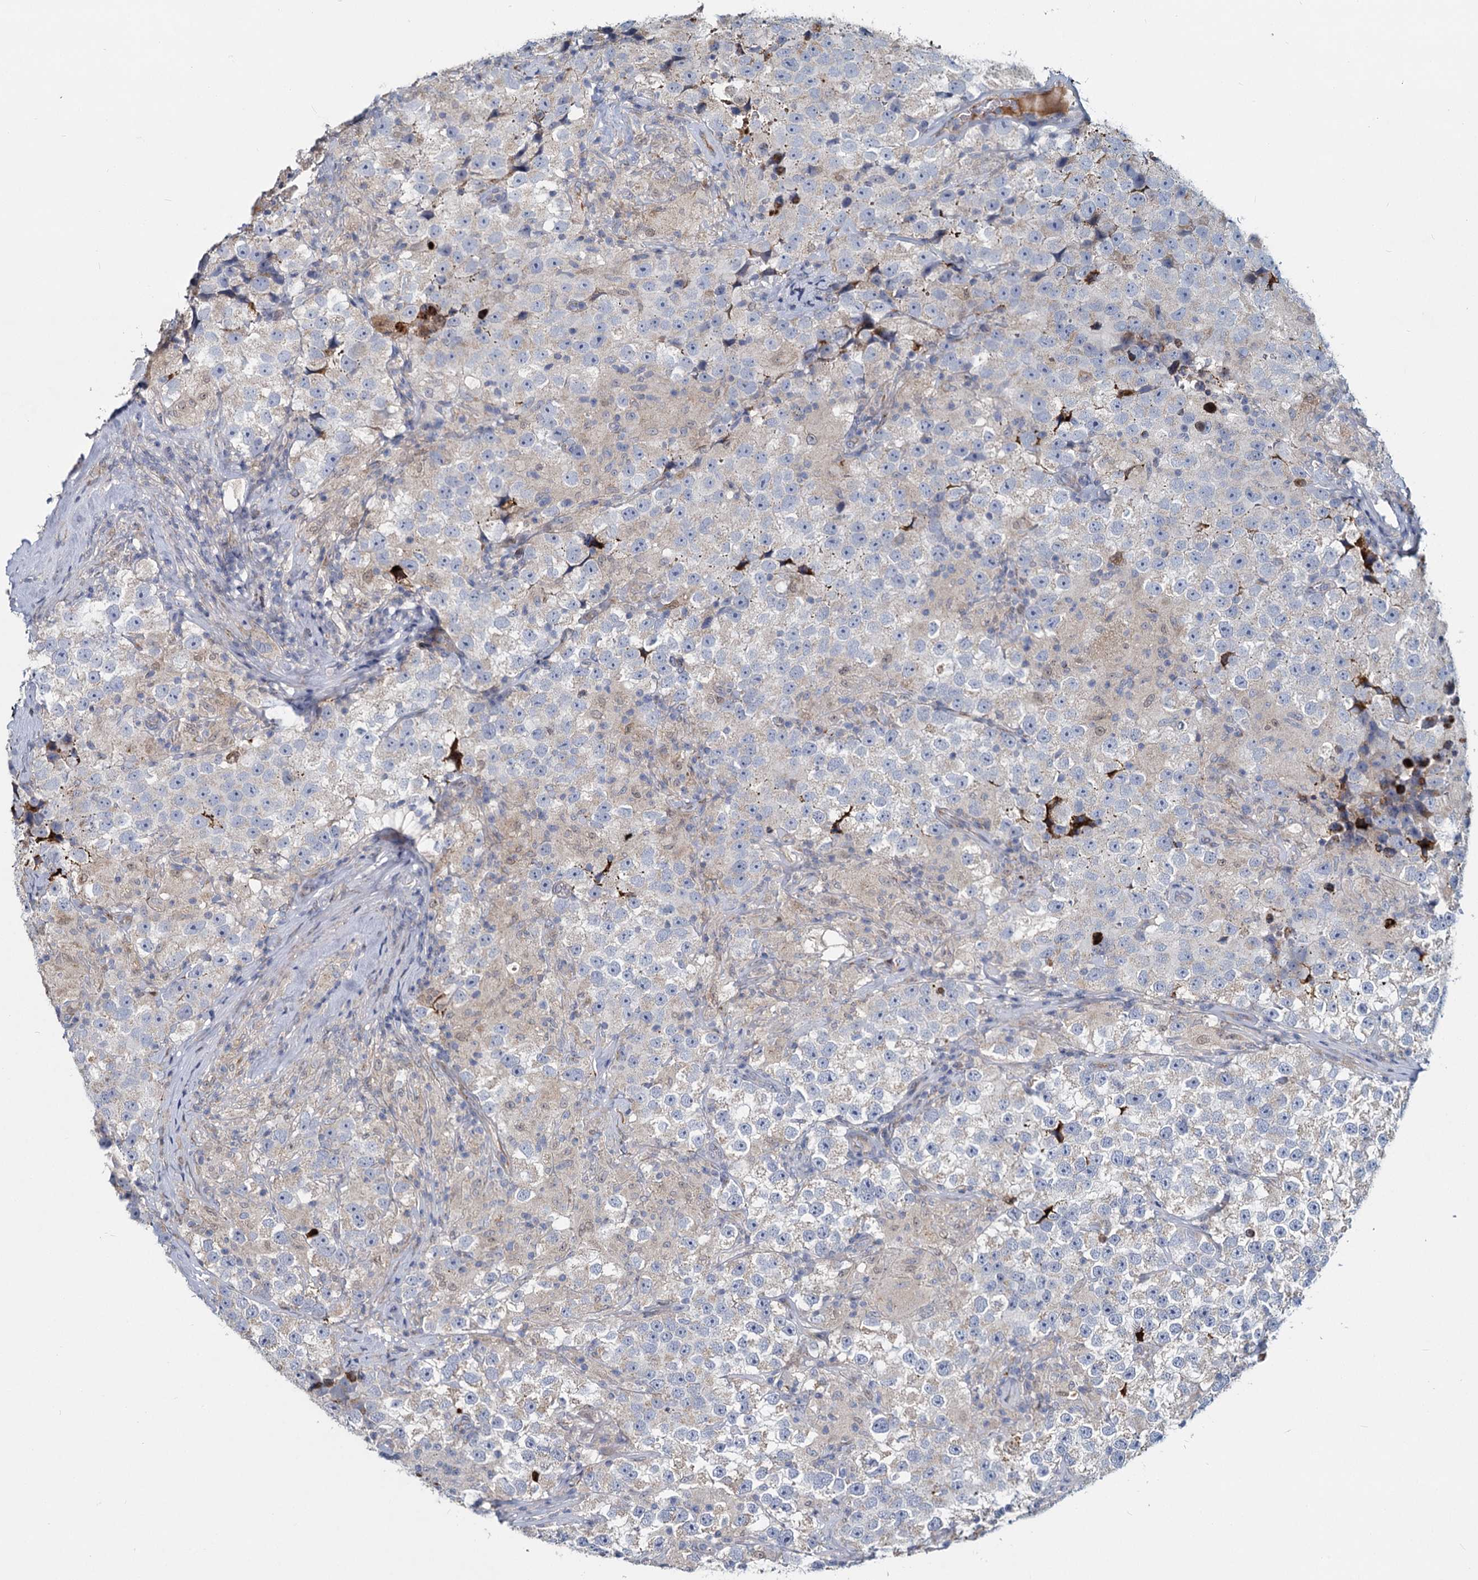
{"staining": {"intensity": "weak", "quantity": "<25%", "location": "cytoplasmic/membranous"}, "tissue": "testis cancer", "cell_type": "Tumor cells", "image_type": "cancer", "snomed": [{"axis": "morphology", "description": "Seminoma, NOS"}, {"axis": "topography", "description": "Testis"}], "caption": "A histopathology image of testis cancer stained for a protein exhibits no brown staining in tumor cells.", "gene": "DCUN1D2", "patient": {"sex": "male", "age": 46}}